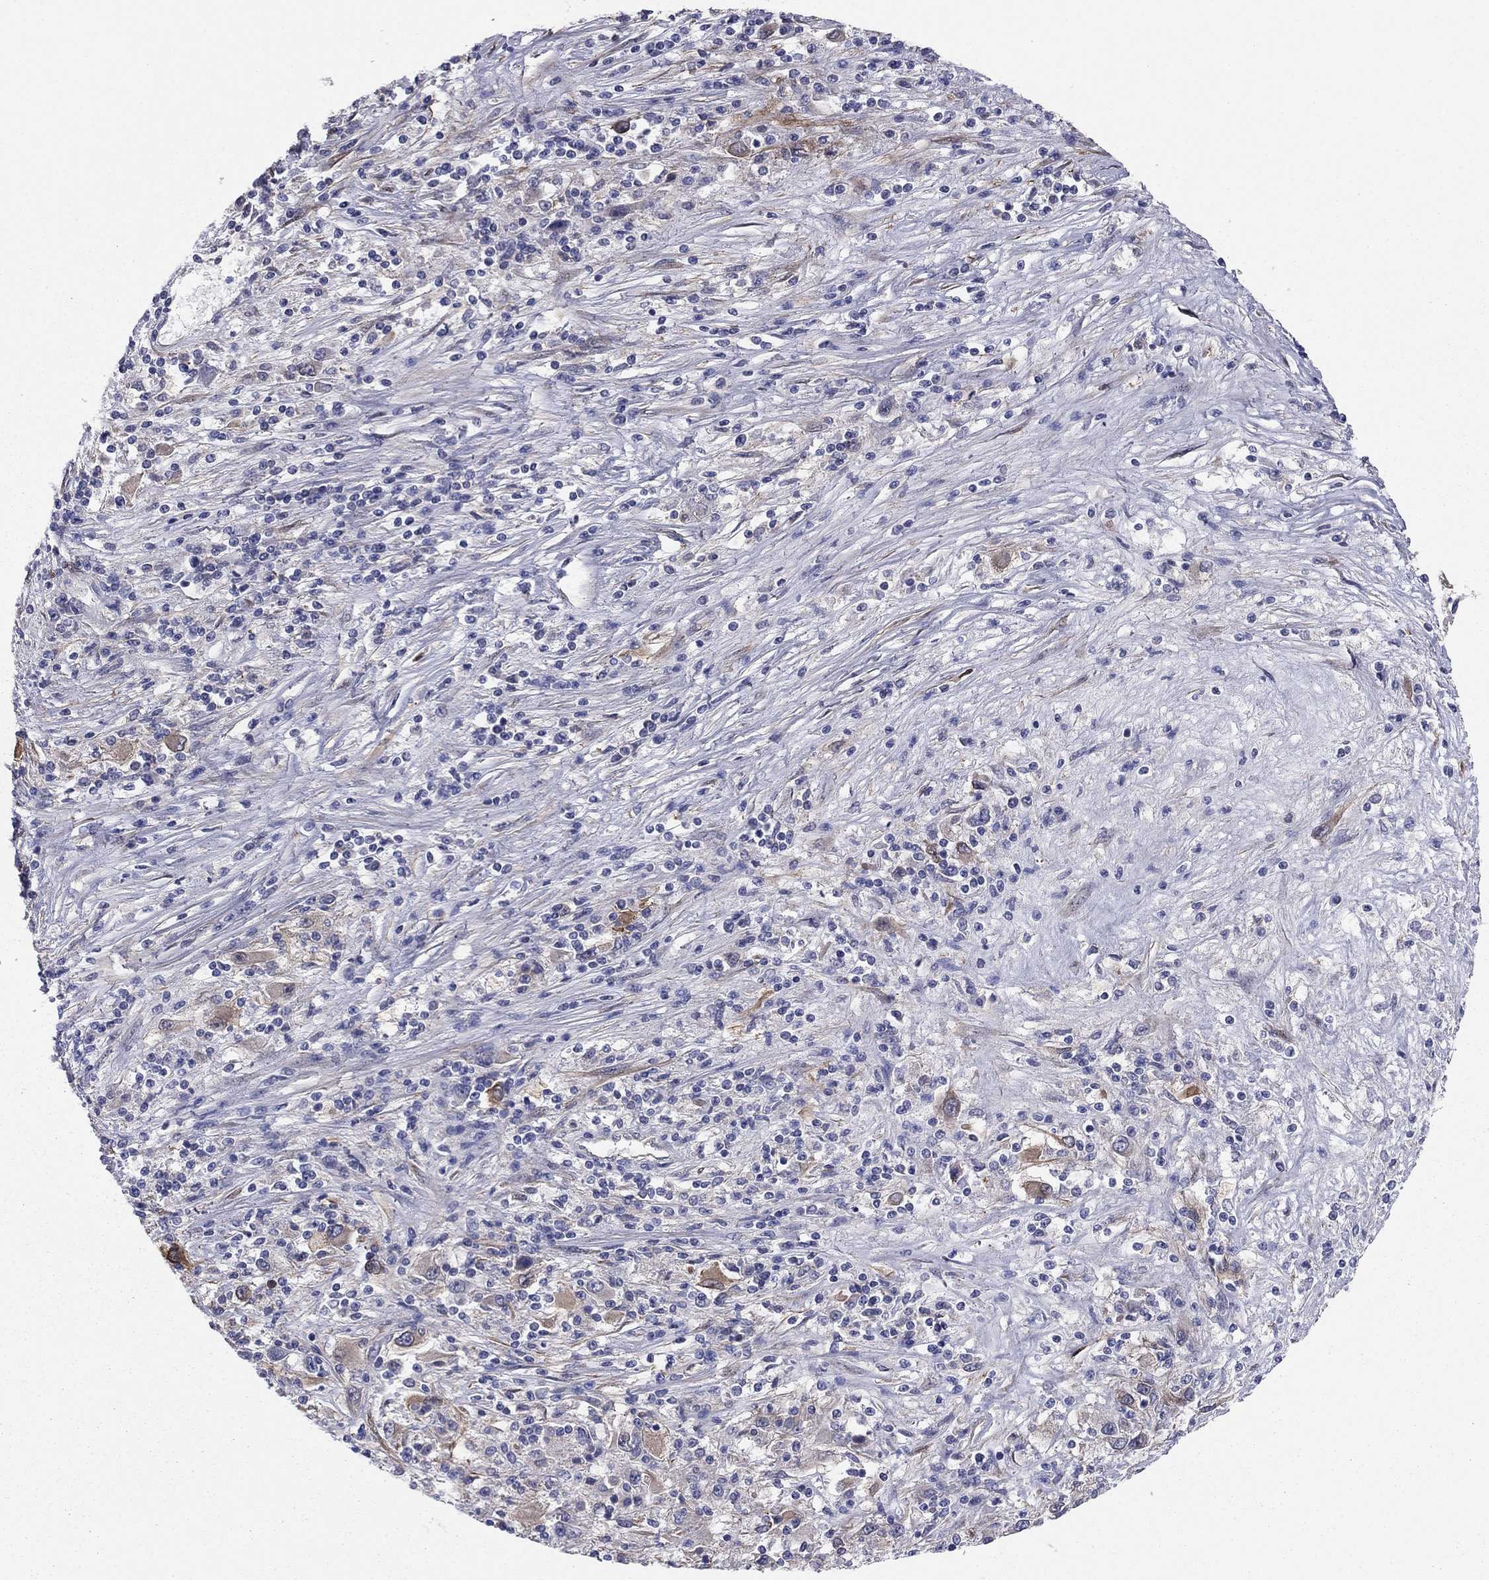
{"staining": {"intensity": "negative", "quantity": "none", "location": "none"}, "tissue": "renal cancer", "cell_type": "Tumor cells", "image_type": "cancer", "snomed": [{"axis": "morphology", "description": "Adenocarcinoma, NOS"}, {"axis": "topography", "description": "Kidney"}], "caption": "A high-resolution image shows IHC staining of renal cancer (adenocarcinoma), which displays no significant expression in tumor cells.", "gene": "EMP2", "patient": {"sex": "female", "age": 67}}